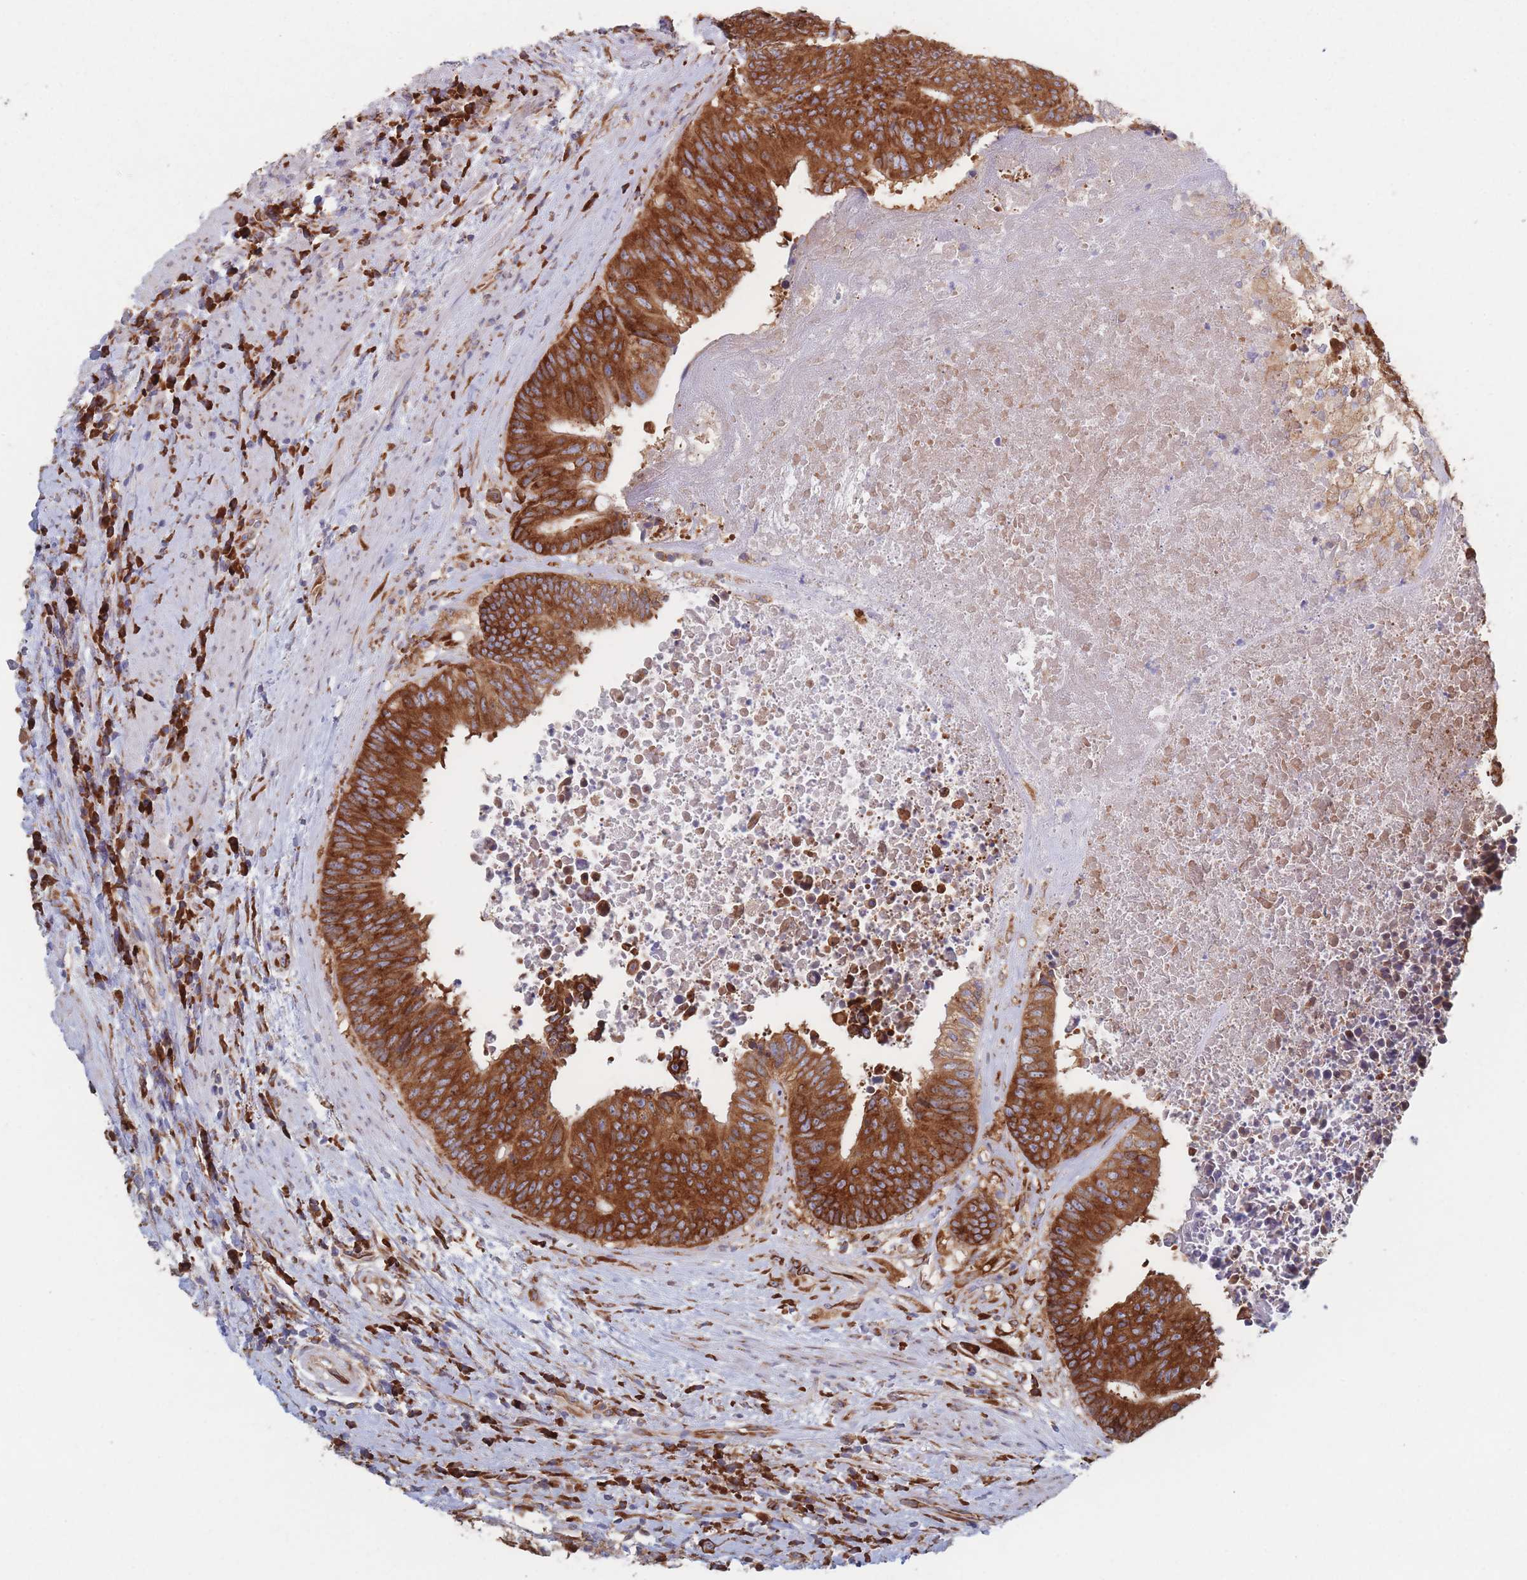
{"staining": {"intensity": "strong", "quantity": ">75%", "location": "cytoplasmic/membranous"}, "tissue": "colorectal cancer", "cell_type": "Tumor cells", "image_type": "cancer", "snomed": [{"axis": "morphology", "description": "Adenocarcinoma, NOS"}, {"axis": "topography", "description": "Rectum"}], "caption": "This micrograph demonstrates IHC staining of colorectal cancer (adenocarcinoma), with high strong cytoplasmic/membranous expression in approximately >75% of tumor cells.", "gene": "EEF1B2", "patient": {"sex": "male", "age": 72}}